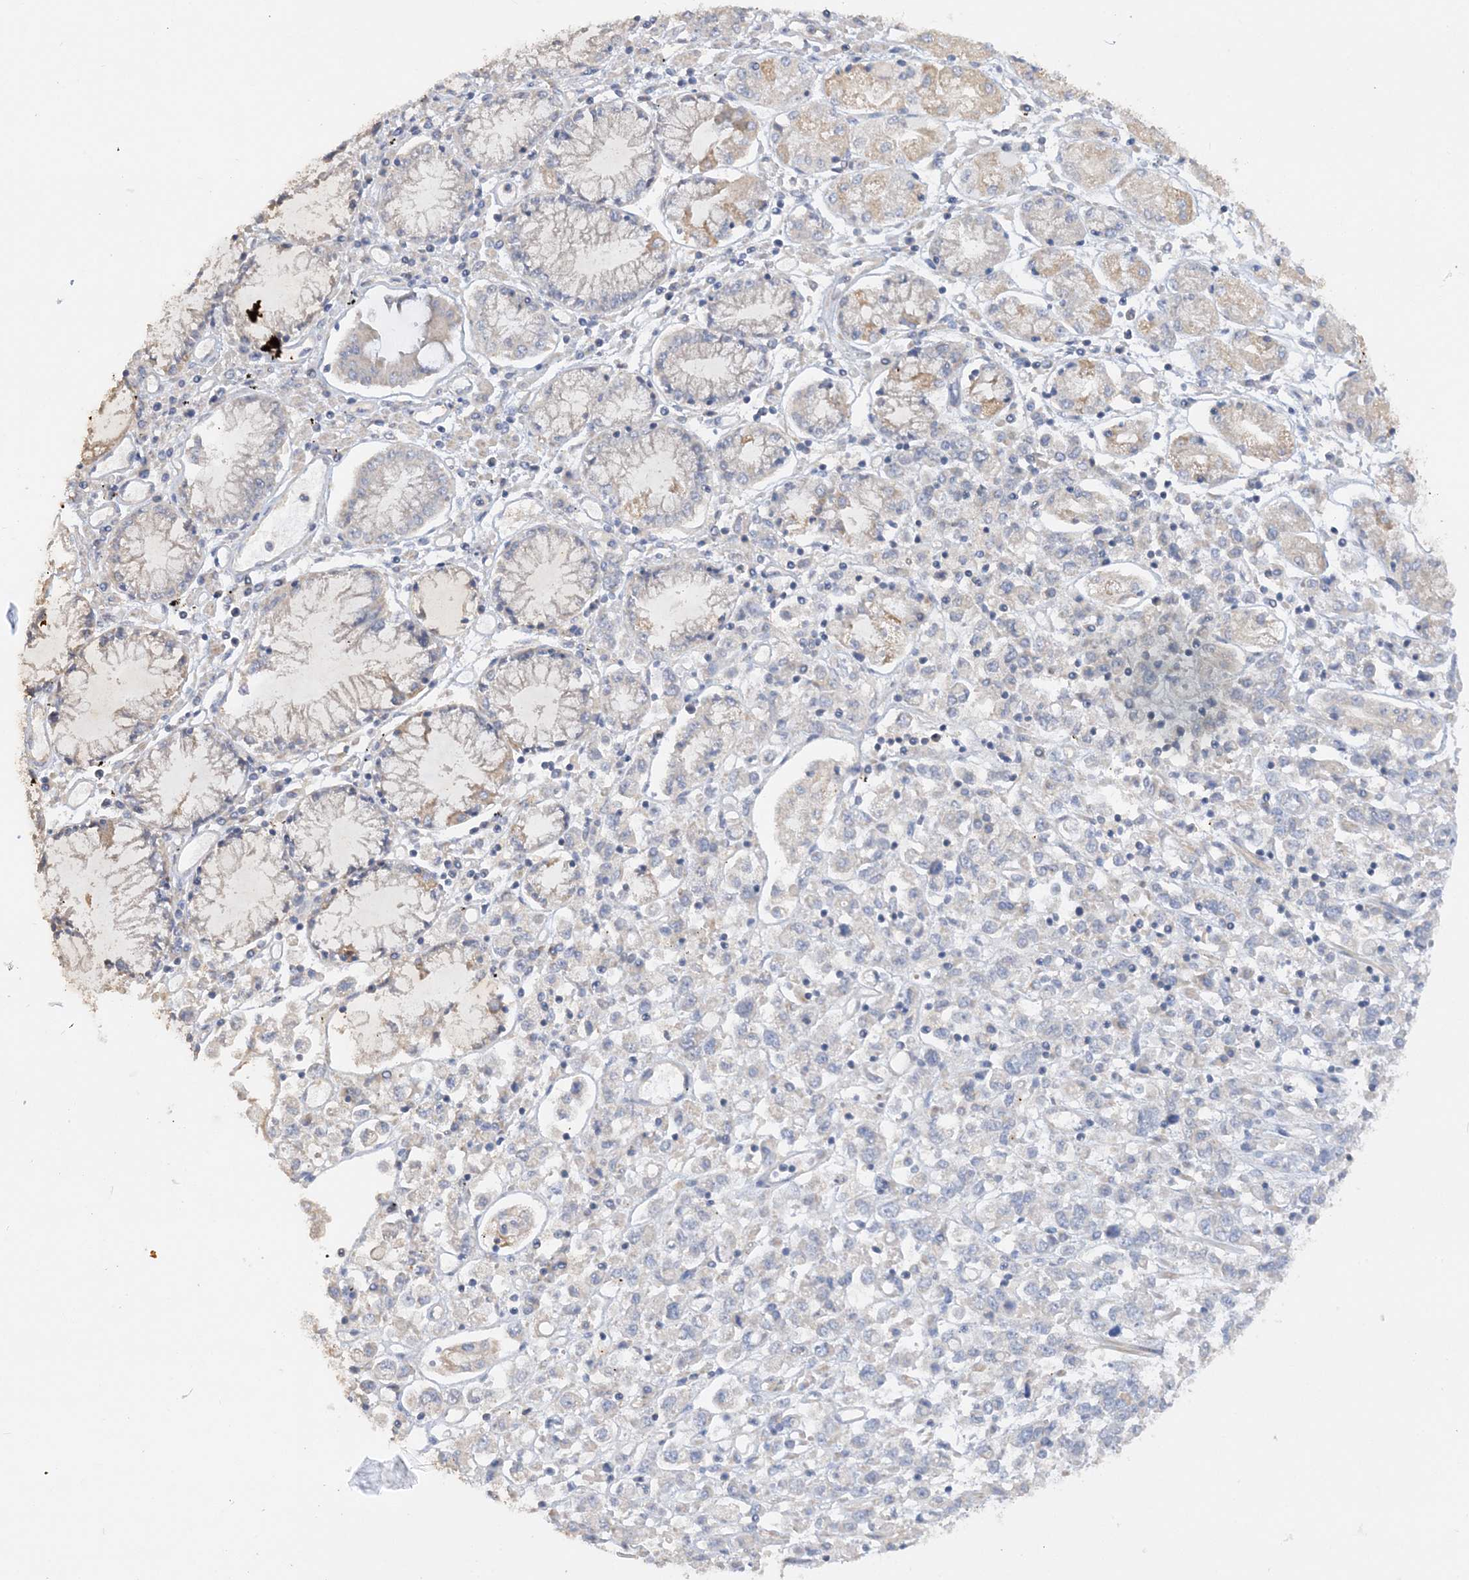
{"staining": {"intensity": "negative", "quantity": "none", "location": "none"}, "tissue": "stomach cancer", "cell_type": "Tumor cells", "image_type": "cancer", "snomed": [{"axis": "morphology", "description": "Adenocarcinoma, NOS"}, {"axis": "topography", "description": "Stomach"}], "caption": "Human stomach cancer stained for a protein using IHC shows no staining in tumor cells.", "gene": "GRINA", "patient": {"sex": "female", "age": 76}}